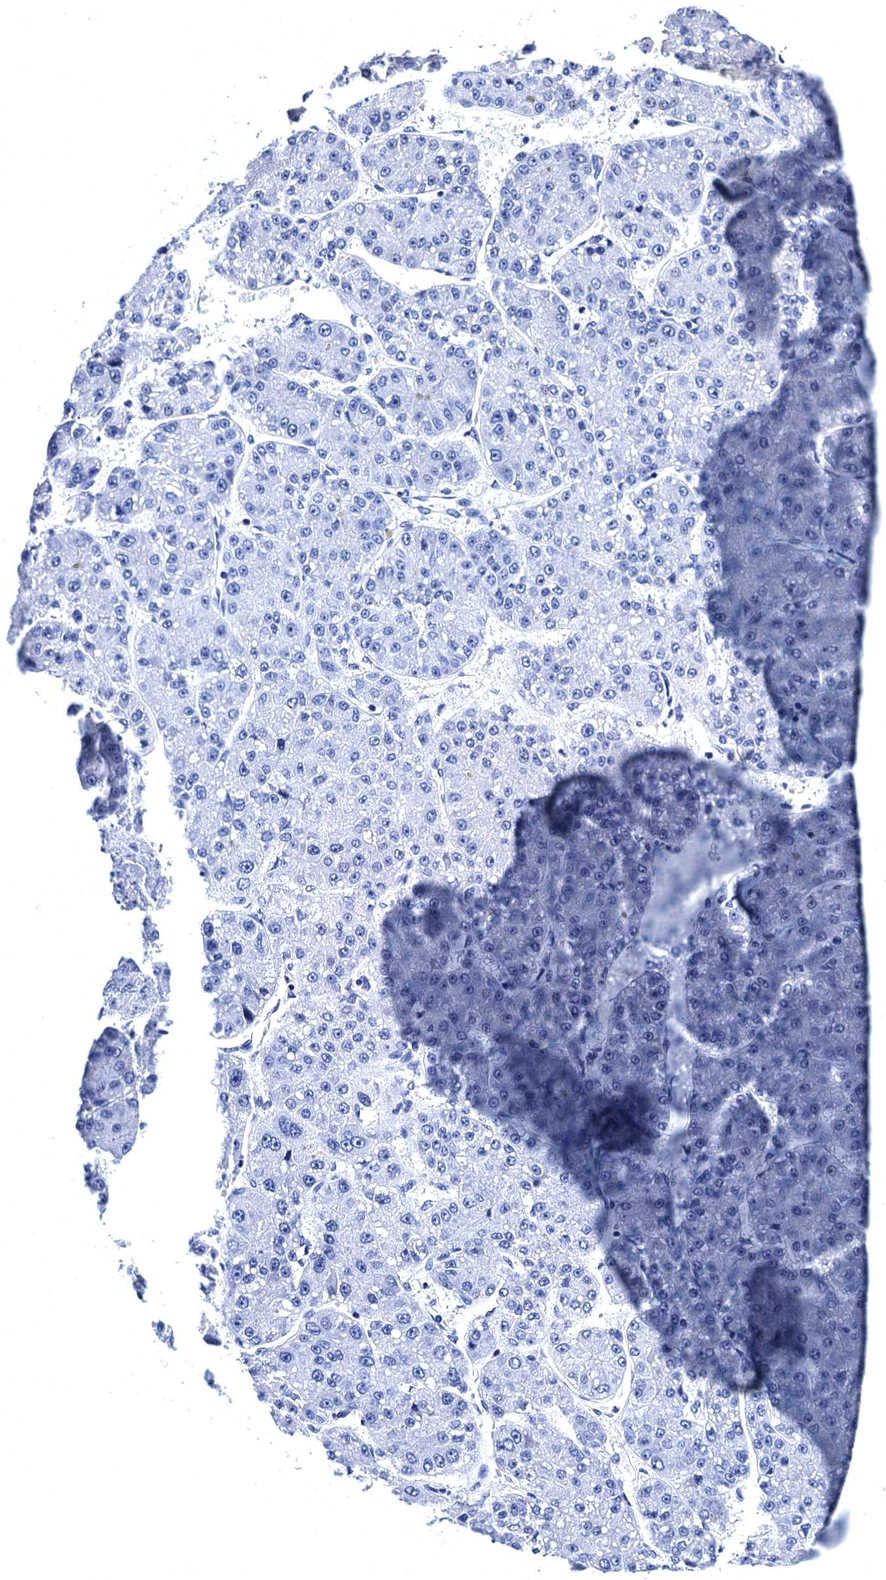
{"staining": {"intensity": "negative", "quantity": "none", "location": "none"}, "tissue": "liver cancer", "cell_type": "Tumor cells", "image_type": "cancer", "snomed": [{"axis": "morphology", "description": "Carcinoma, Hepatocellular, NOS"}, {"axis": "topography", "description": "Liver"}], "caption": "A photomicrograph of liver cancer stained for a protein shows no brown staining in tumor cells.", "gene": "MYBPC3", "patient": {"sex": "male", "age": 67}}